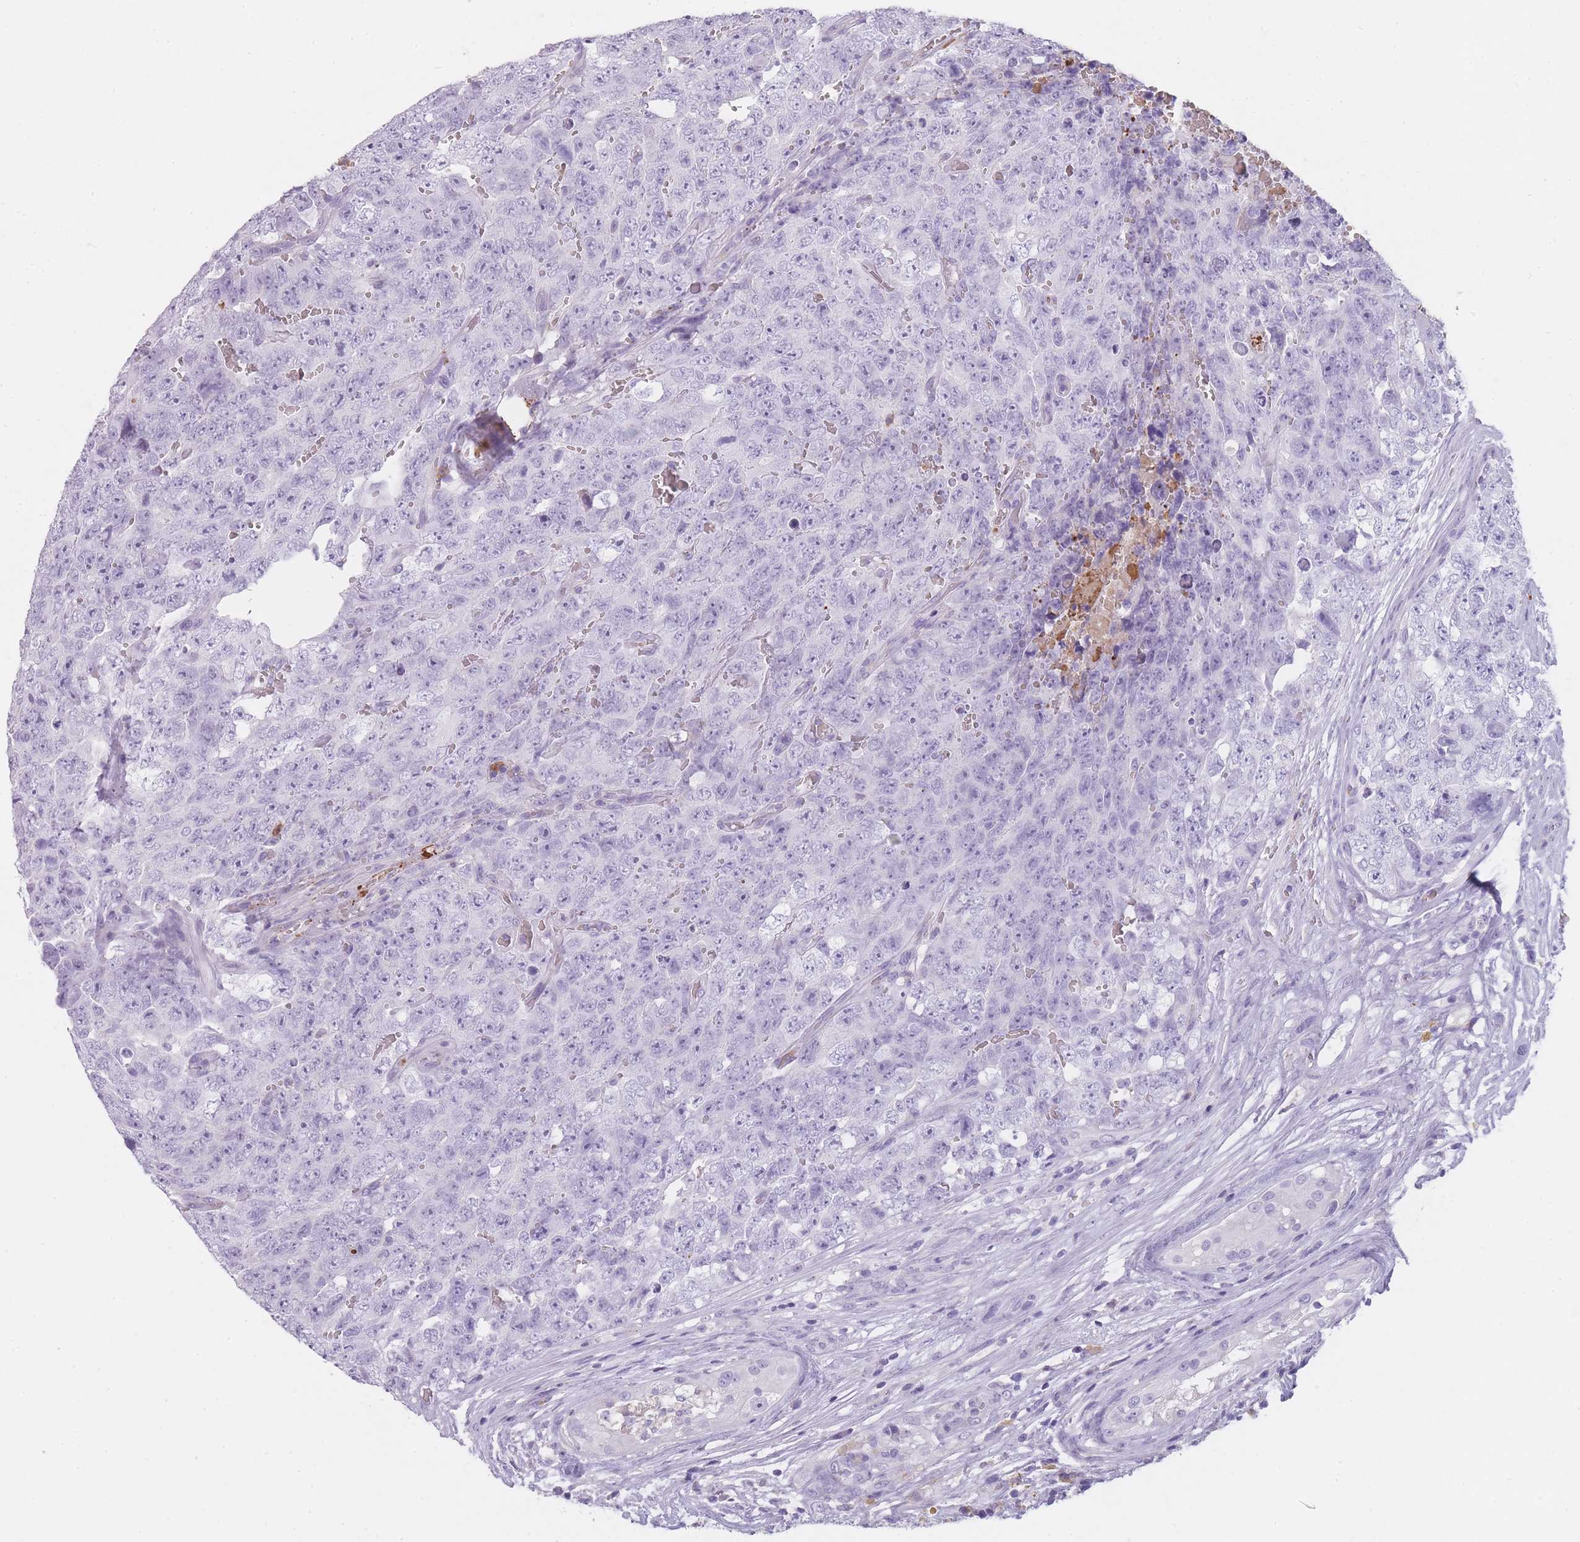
{"staining": {"intensity": "negative", "quantity": "none", "location": "none"}, "tissue": "testis cancer", "cell_type": "Tumor cells", "image_type": "cancer", "snomed": [{"axis": "morphology", "description": "Seminoma, NOS"}, {"axis": "morphology", "description": "Teratoma, malignant, NOS"}, {"axis": "topography", "description": "Testis"}], "caption": "Immunohistochemistry histopathology image of human testis cancer (seminoma) stained for a protein (brown), which reveals no staining in tumor cells.", "gene": "CR1L", "patient": {"sex": "male", "age": 34}}